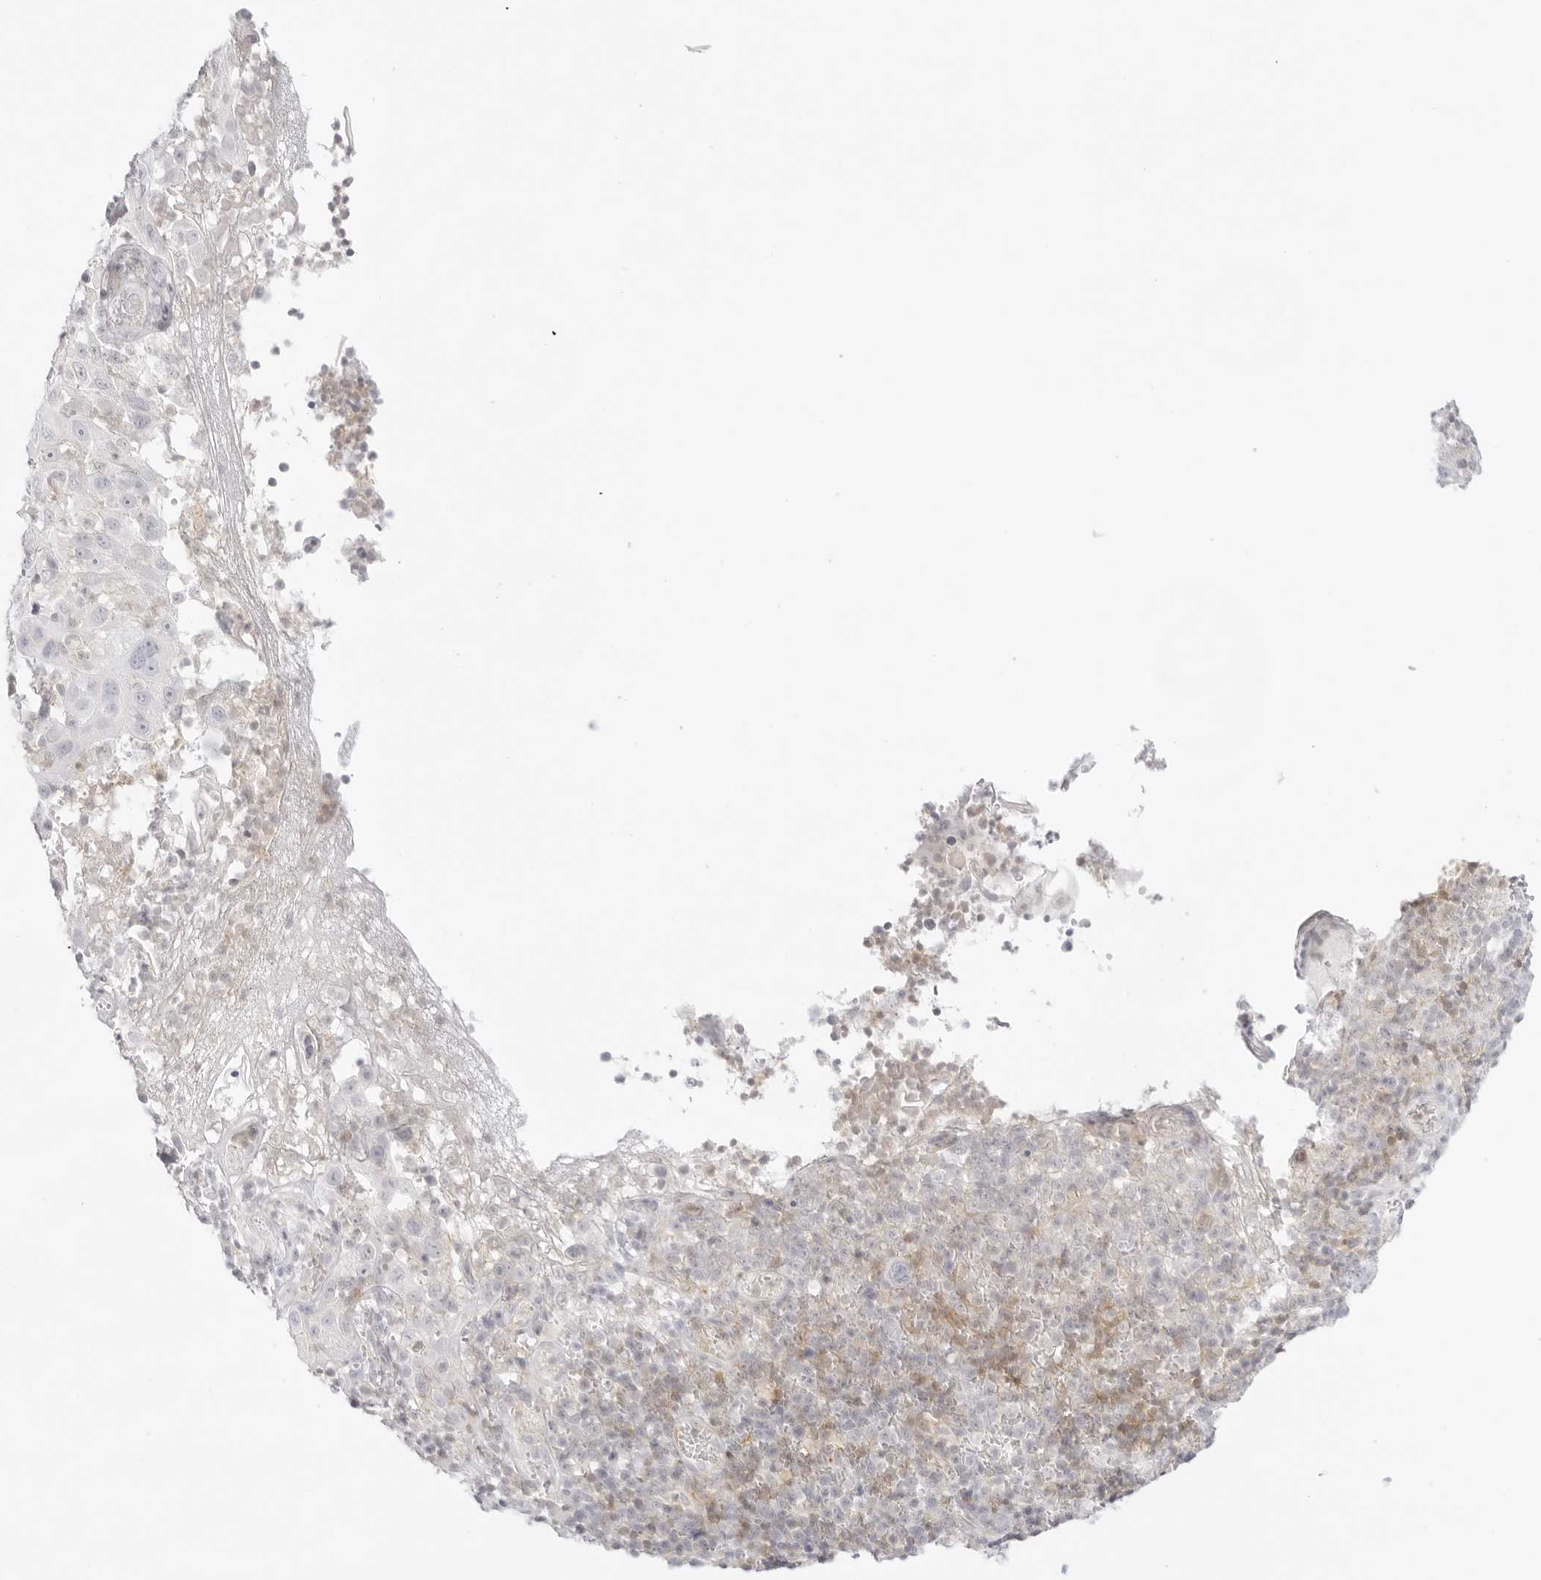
{"staining": {"intensity": "negative", "quantity": "none", "location": "none"}, "tissue": "cervical cancer", "cell_type": "Tumor cells", "image_type": "cancer", "snomed": [{"axis": "morphology", "description": "Squamous cell carcinoma, NOS"}, {"axis": "topography", "description": "Cervix"}], "caption": "Human squamous cell carcinoma (cervical) stained for a protein using immunohistochemistry (IHC) exhibits no expression in tumor cells.", "gene": "TNFRSF14", "patient": {"sex": "female", "age": 46}}